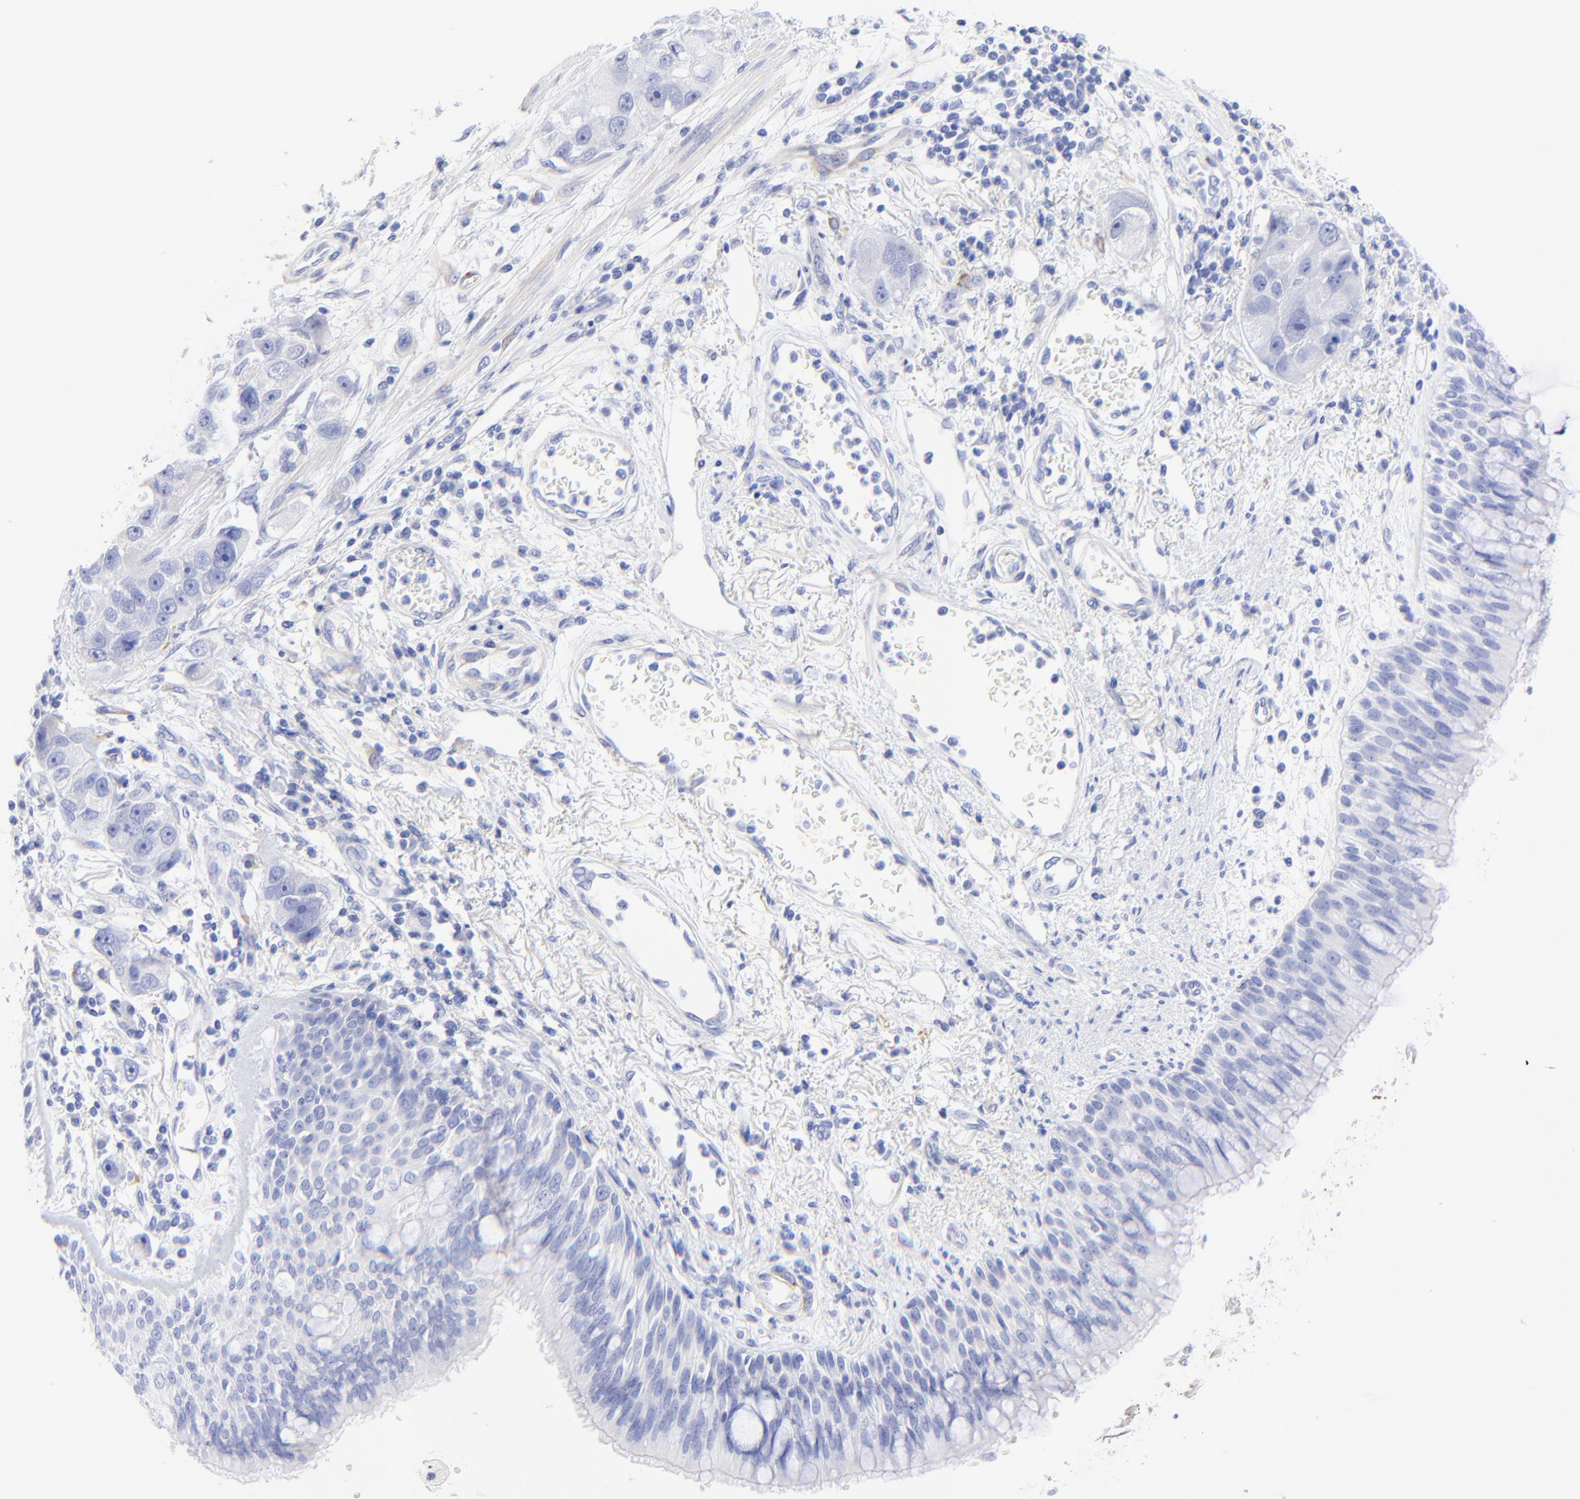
{"staining": {"intensity": "negative", "quantity": "none", "location": "none"}, "tissue": "bronchus", "cell_type": "Respiratory epithelial cells", "image_type": "normal", "snomed": [{"axis": "morphology", "description": "Normal tissue, NOS"}, {"axis": "morphology", "description": "Adenocarcinoma, NOS"}, {"axis": "morphology", "description": "Adenocarcinoma, metastatic, NOS"}, {"axis": "topography", "description": "Lymph node"}, {"axis": "topography", "description": "Bronchus"}, {"axis": "topography", "description": "Lung"}], "caption": "Respiratory epithelial cells are negative for protein expression in normal human bronchus. (DAB immunohistochemistry visualized using brightfield microscopy, high magnification).", "gene": "C1QTNF6", "patient": {"sex": "female", "age": 54}}